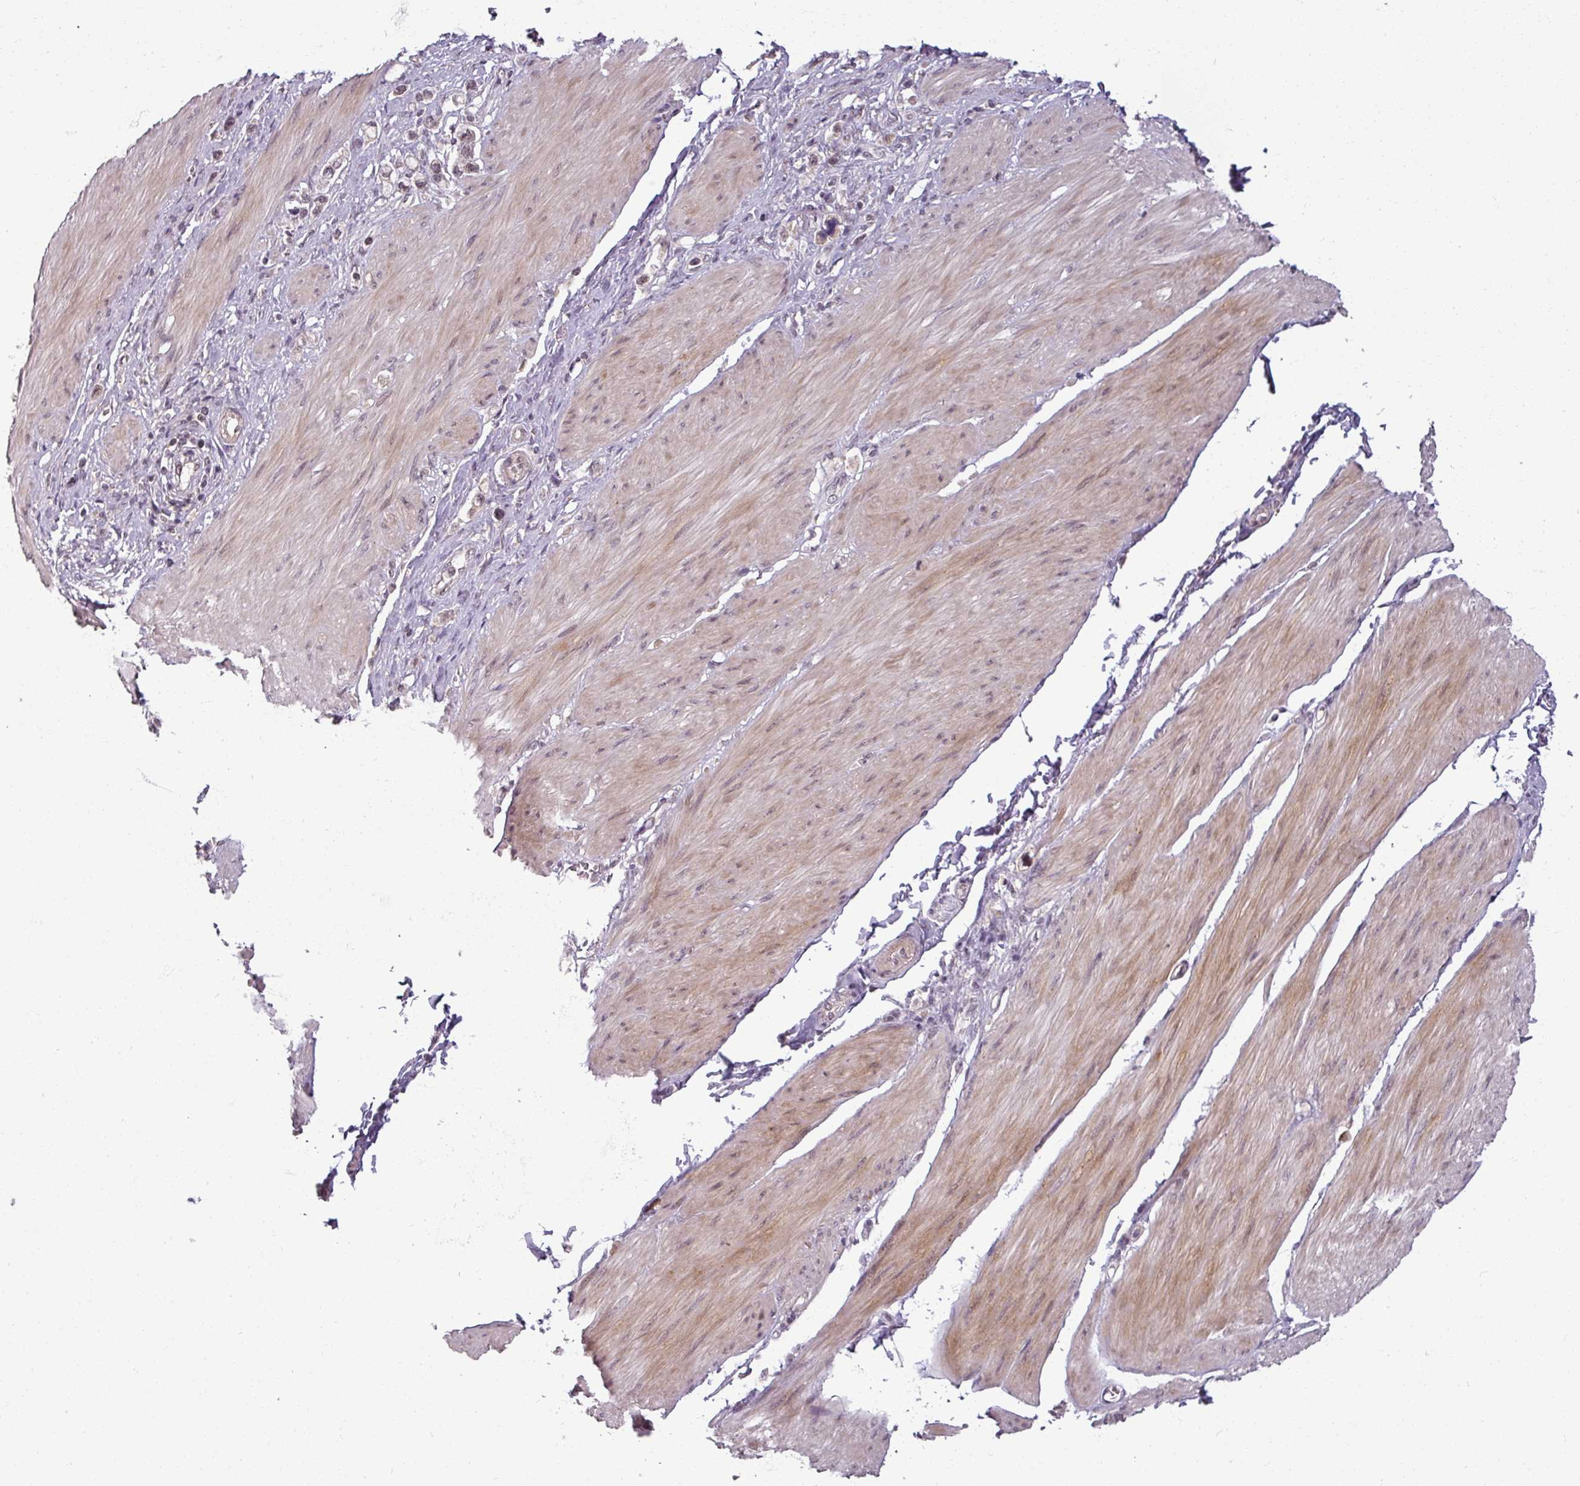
{"staining": {"intensity": "moderate", "quantity": "25%-75%", "location": "nuclear"}, "tissue": "stomach cancer", "cell_type": "Tumor cells", "image_type": "cancer", "snomed": [{"axis": "morphology", "description": "Adenocarcinoma, NOS"}, {"axis": "topography", "description": "Stomach"}], "caption": "Immunohistochemistry (IHC) image of stomach cancer (adenocarcinoma) stained for a protein (brown), which shows medium levels of moderate nuclear positivity in about 25%-75% of tumor cells.", "gene": "POLR2G", "patient": {"sex": "female", "age": 65}}